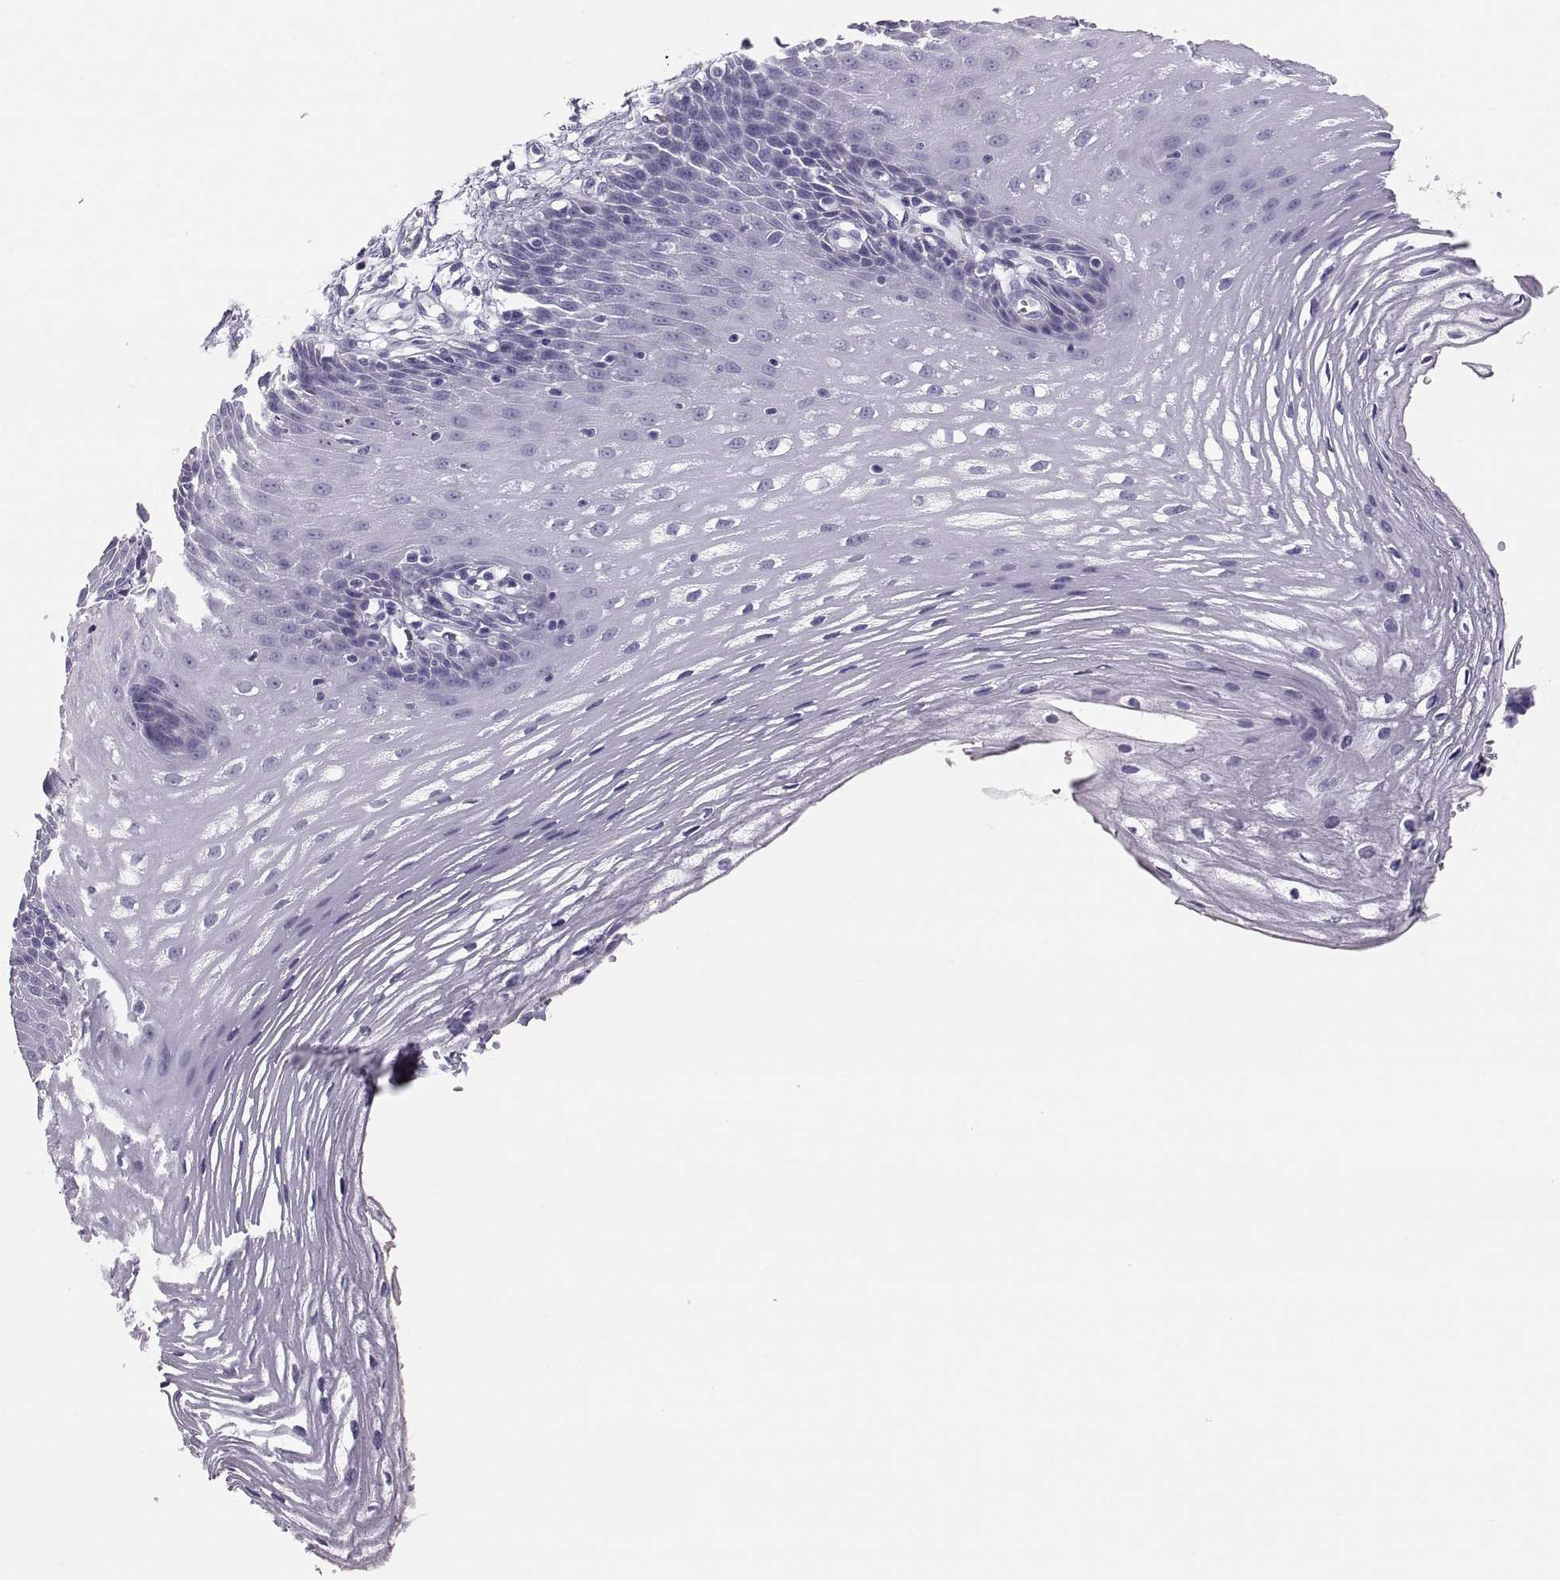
{"staining": {"intensity": "negative", "quantity": "none", "location": "none"}, "tissue": "esophagus", "cell_type": "Squamous epithelial cells", "image_type": "normal", "snomed": [{"axis": "morphology", "description": "Normal tissue, NOS"}, {"axis": "topography", "description": "Esophagus"}], "caption": "This is an IHC image of normal human esophagus. There is no expression in squamous epithelial cells.", "gene": "PAX2", "patient": {"sex": "male", "age": 72}}